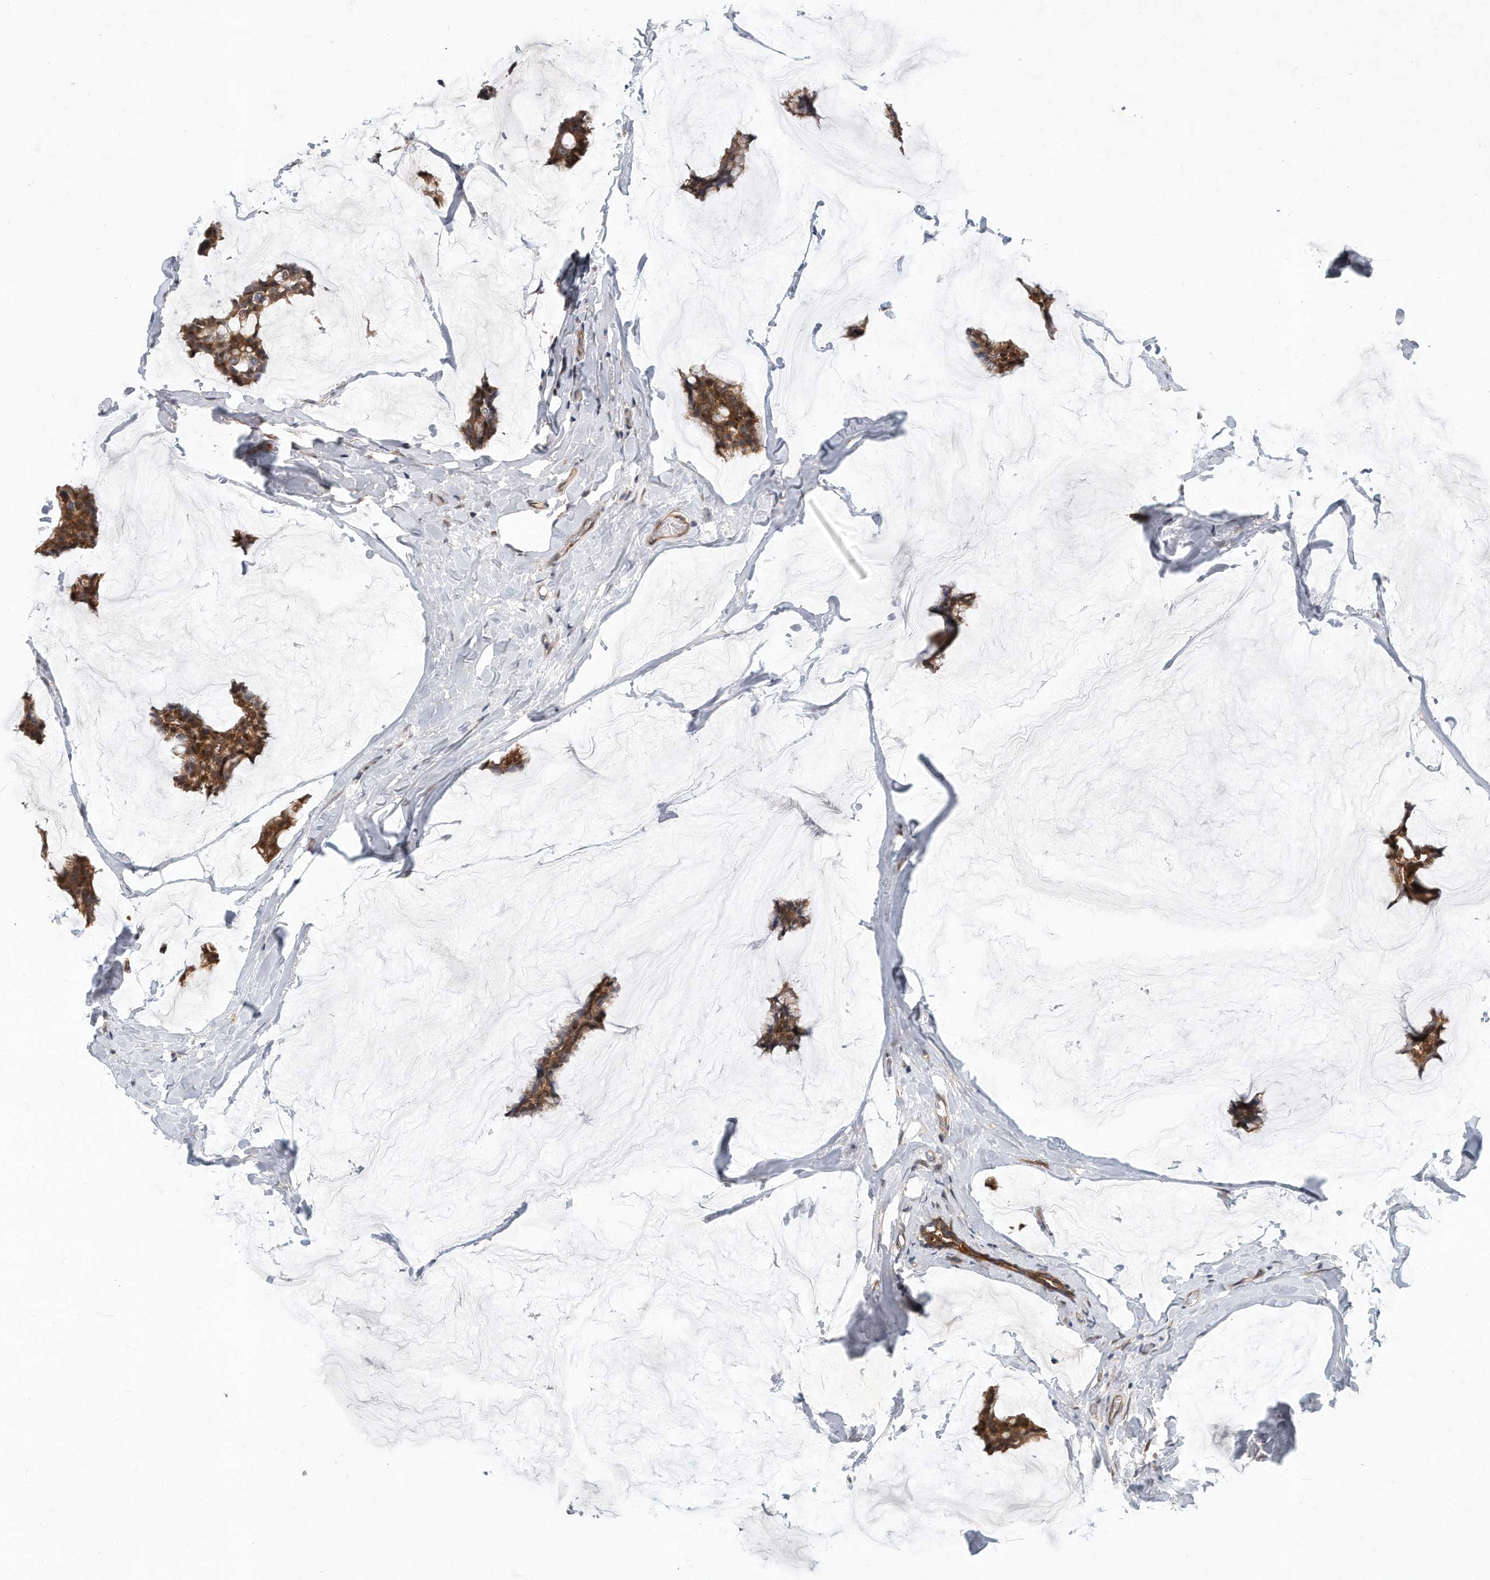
{"staining": {"intensity": "moderate", "quantity": ">75%", "location": "cytoplasmic/membranous"}, "tissue": "breast cancer", "cell_type": "Tumor cells", "image_type": "cancer", "snomed": [{"axis": "morphology", "description": "Duct carcinoma"}, {"axis": "topography", "description": "Breast"}], "caption": "DAB immunohistochemical staining of human invasive ductal carcinoma (breast) reveals moderate cytoplasmic/membranous protein positivity in approximately >75% of tumor cells.", "gene": "PCDH8", "patient": {"sex": "female", "age": 93}}